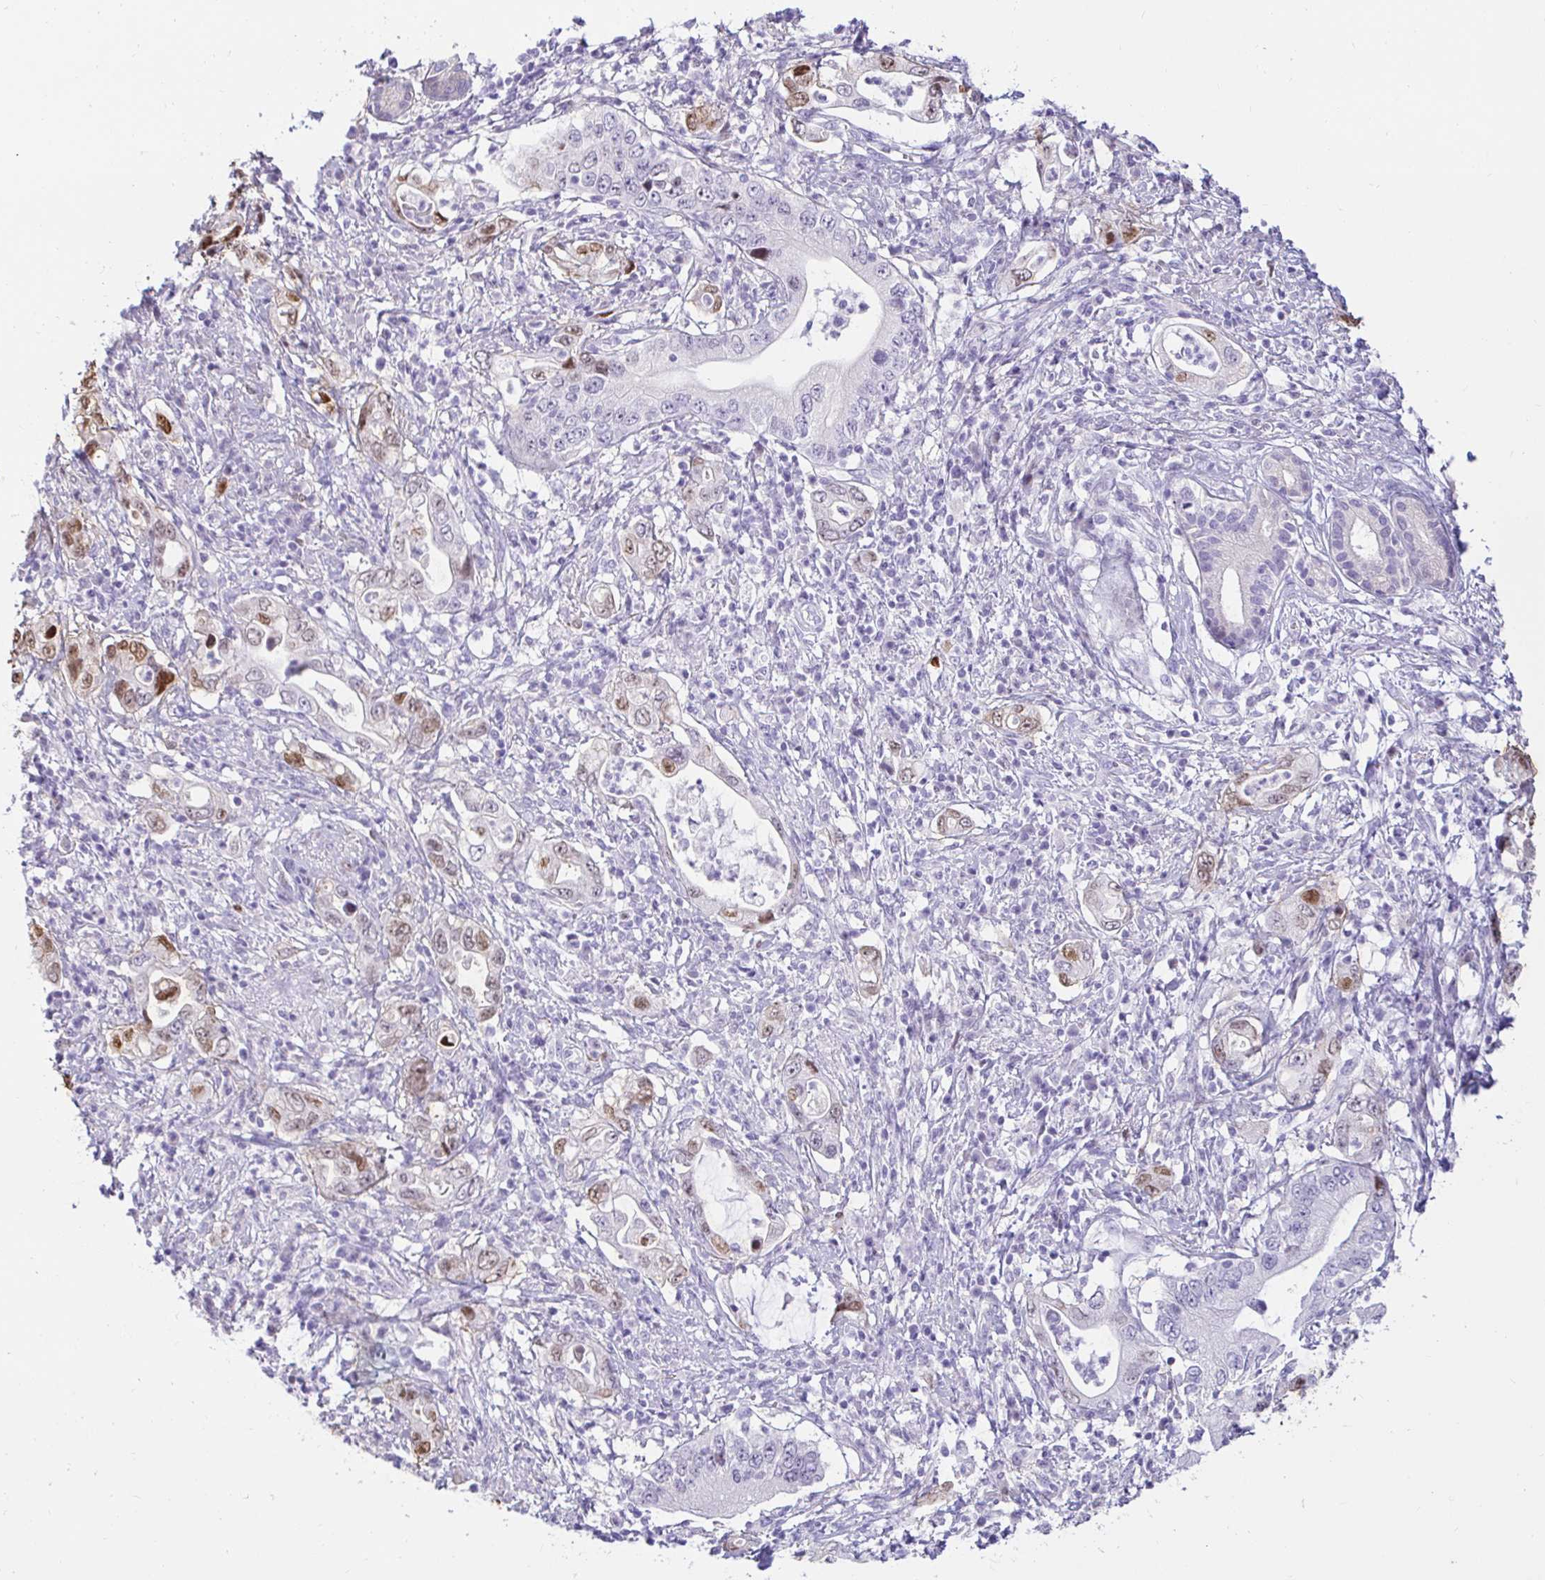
{"staining": {"intensity": "moderate", "quantity": "<25%", "location": "nuclear"}, "tissue": "pancreatic cancer", "cell_type": "Tumor cells", "image_type": "cancer", "snomed": [{"axis": "morphology", "description": "Adenocarcinoma, NOS"}, {"axis": "topography", "description": "Pancreas"}], "caption": "Immunohistochemical staining of pancreatic cancer reveals low levels of moderate nuclear positivity in approximately <25% of tumor cells.", "gene": "CAPSL", "patient": {"sex": "female", "age": 72}}